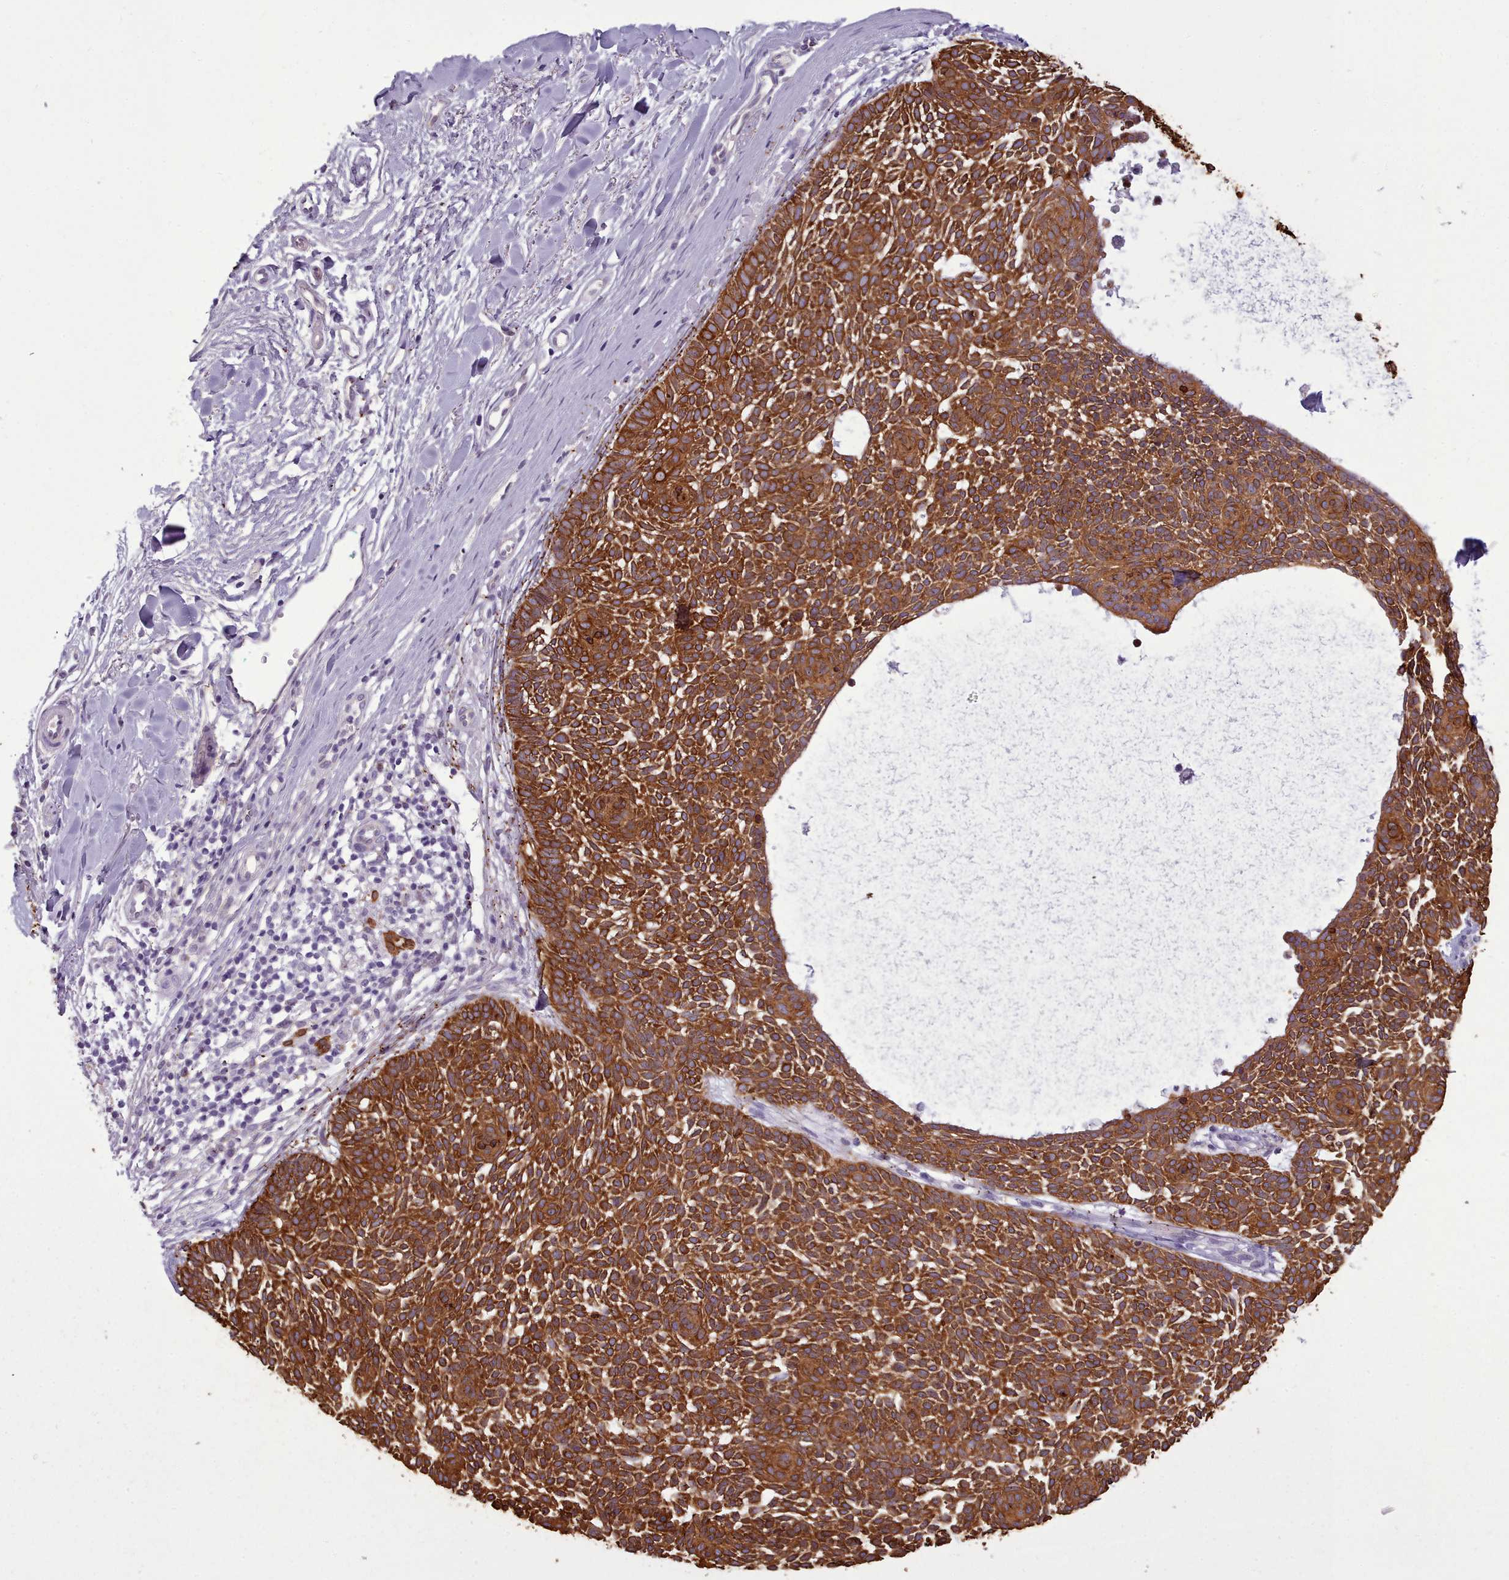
{"staining": {"intensity": "strong", "quantity": ">75%", "location": "cytoplasmic/membranous"}, "tissue": "skin cancer", "cell_type": "Tumor cells", "image_type": "cancer", "snomed": [{"axis": "morphology", "description": "Basal cell carcinoma"}, {"axis": "topography", "description": "Skin"}], "caption": "Protein expression analysis of basal cell carcinoma (skin) displays strong cytoplasmic/membranous staining in about >75% of tumor cells.", "gene": "PLD4", "patient": {"sex": "male", "age": 61}}